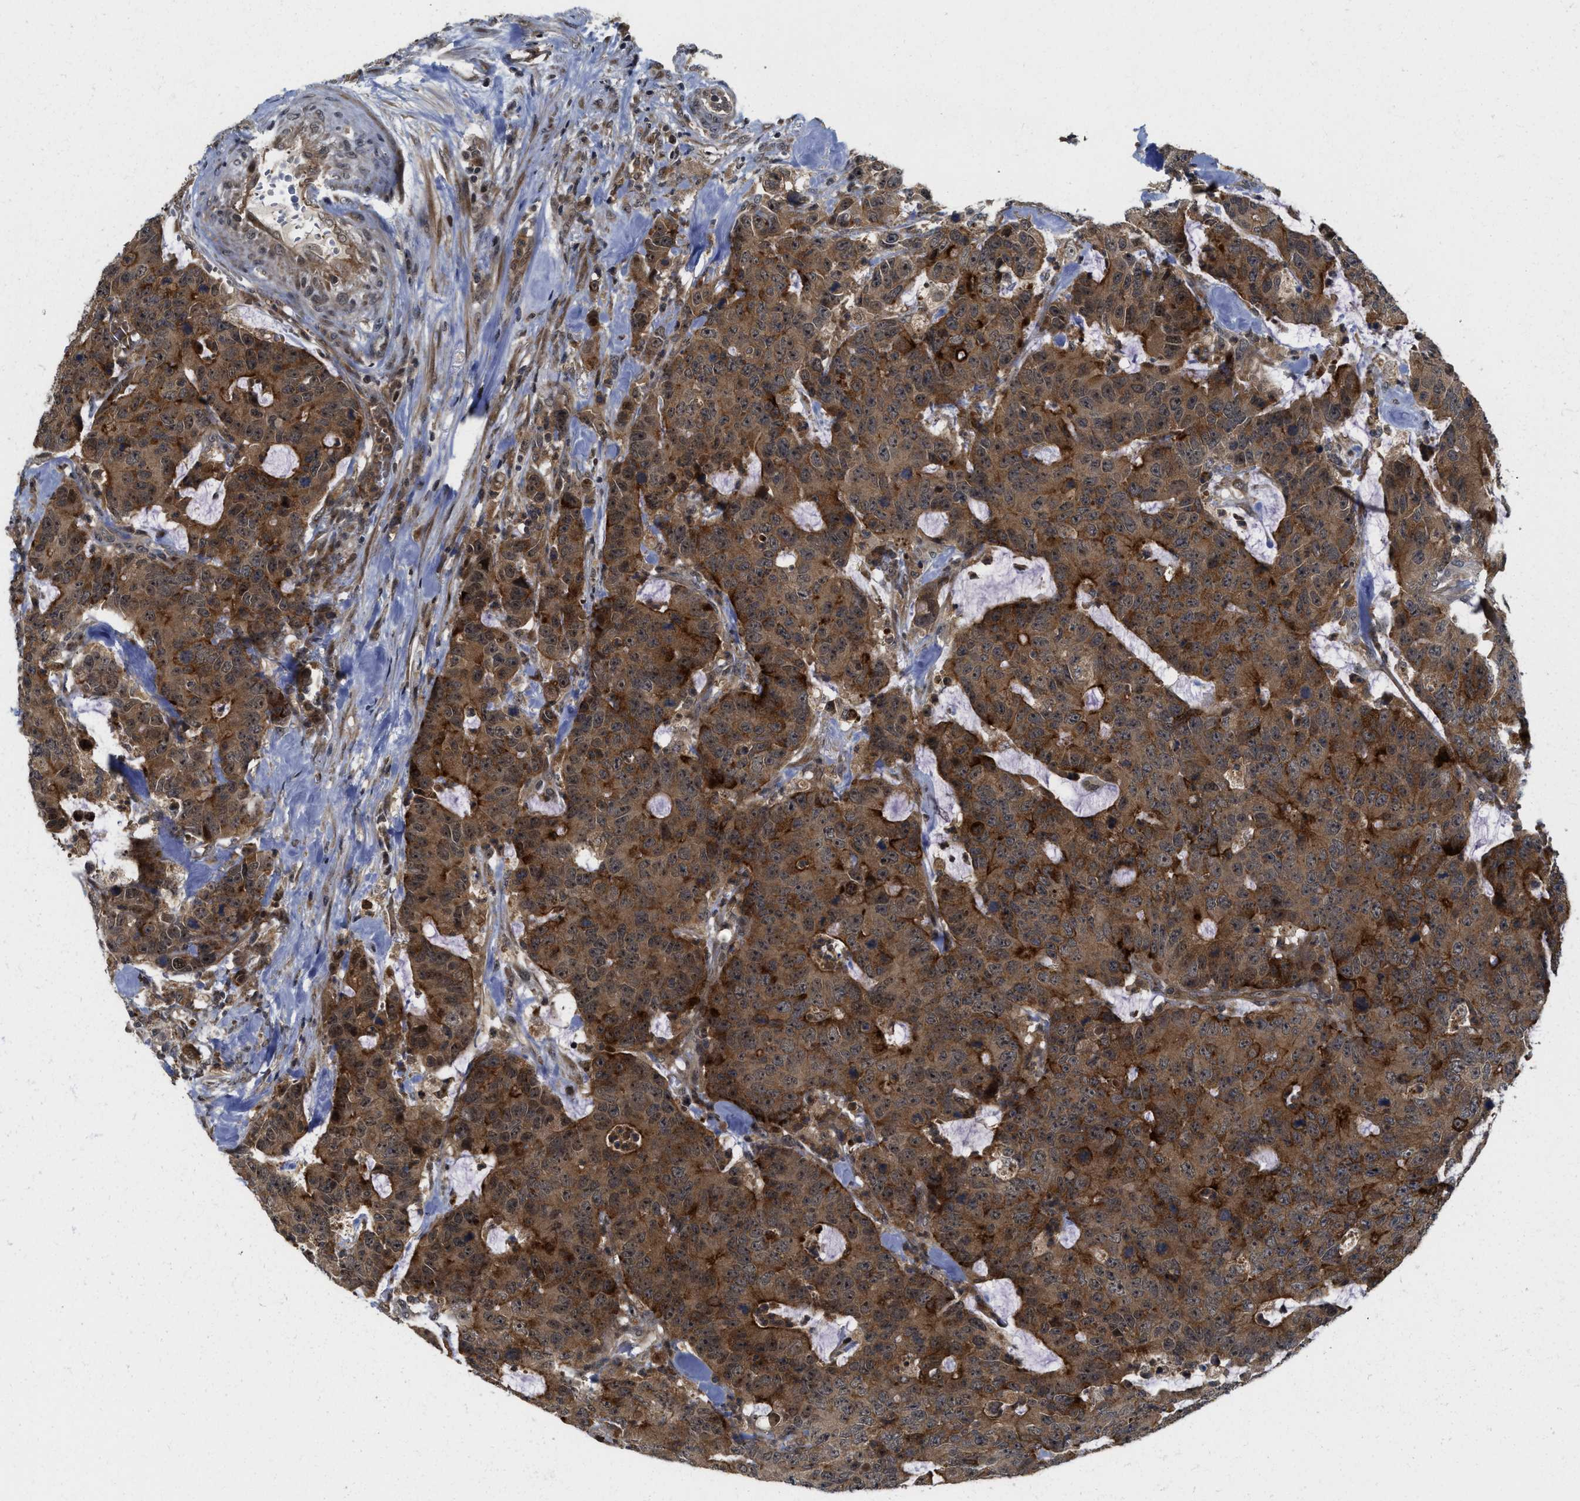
{"staining": {"intensity": "strong", "quantity": ">75%", "location": "cytoplasmic/membranous"}, "tissue": "colorectal cancer", "cell_type": "Tumor cells", "image_type": "cancer", "snomed": [{"axis": "morphology", "description": "Adenocarcinoma, NOS"}, {"axis": "topography", "description": "Colon"}], "caption": "About >75% of tumor cells in colorectal adenocarcinoma display strong cytoplasmic/membranous protein positivity as visualized by brown immunohistochemical staining.", "gene": "DNAJC28", "patient": {"sex": "female", "age": 86}}